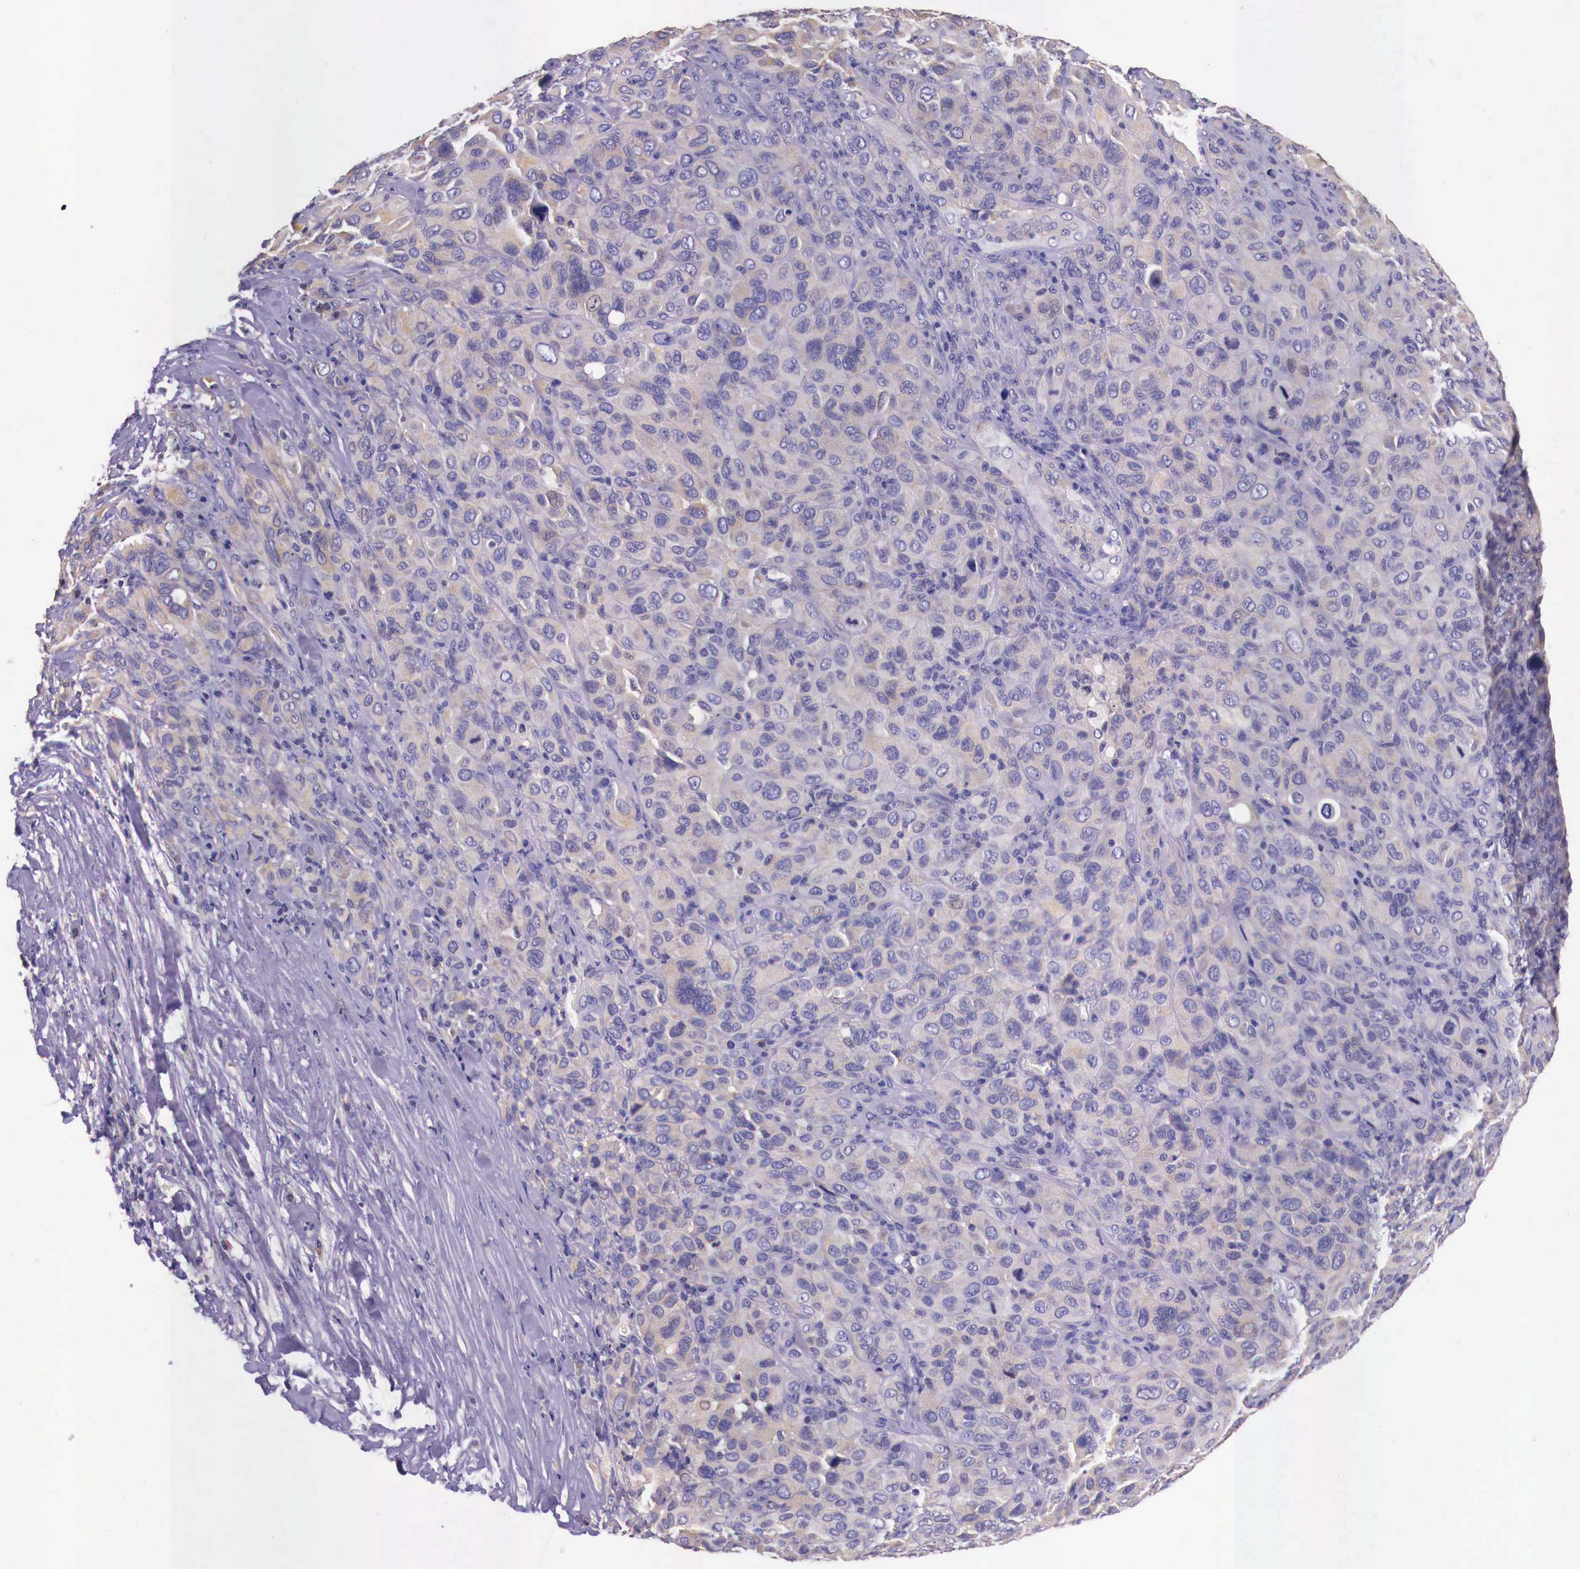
{"staining": {"intensity": "weak", "quantity": ">75%", "location": "cytoplasmic/membranous"}, "tissue": "melanoma", "cell_type": "Tumor cells", "image_type": "cancer", "snomed": [{"axis": "morphology", "description": "Malignant melanoma, Metastatic site"}, {"axis": "topography", "description": "Skin"}], "caption": "A brown stain shows weak cytoplasmic/membranous staining of a protein in melanoma tumor cells. Immunohistochemistry stains the protein in brown and the nuclei are stained blue.", "gene": "GRIPAP1", "patient": {"sex": "male", "age": 32}}